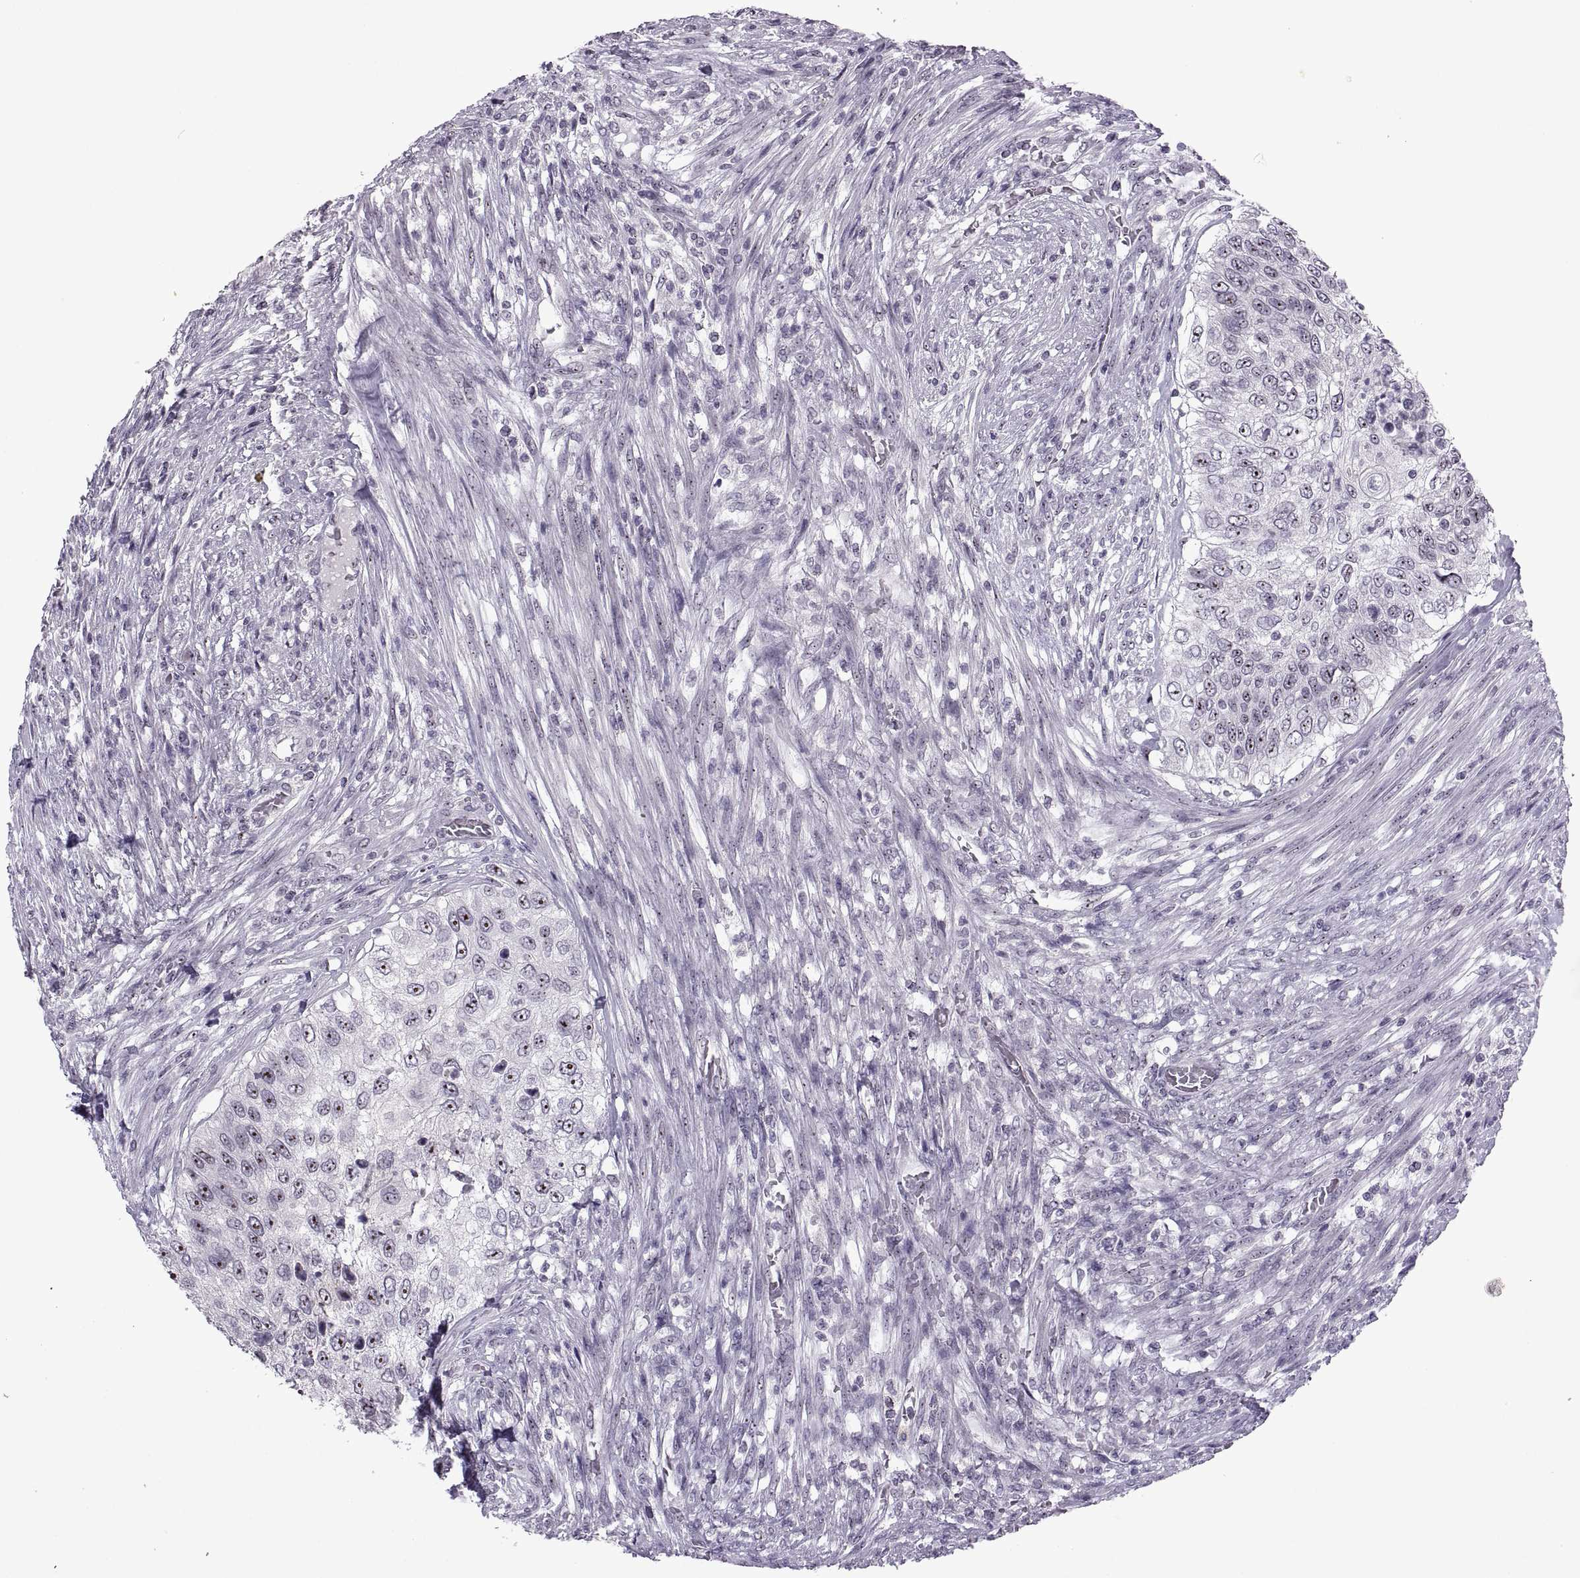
{"staining": {"intensity": "strong", "quantity": ">75%", "location": "nuclear"}, "tissue": "urothelial cancer", "cell_type": "Tumor cells", "image_type": "cancer", "snomed": [{"axis": "morphology", "description": "Urothelial carcinoma, High grade"}, {"axis": "topography", "description": "Urinary bladder"}], "caption": "Urothelial cancer was stained to show a protein in brown. There is high levels of strong nuclear staining in about >75% of tumor cells. (DAB (3,3'-diaminobenzidine) = brown stain, brightfield microscopy at high magnification).", "gene": "SINHCAF", "patient": {"sex": "female", "age": 60}}